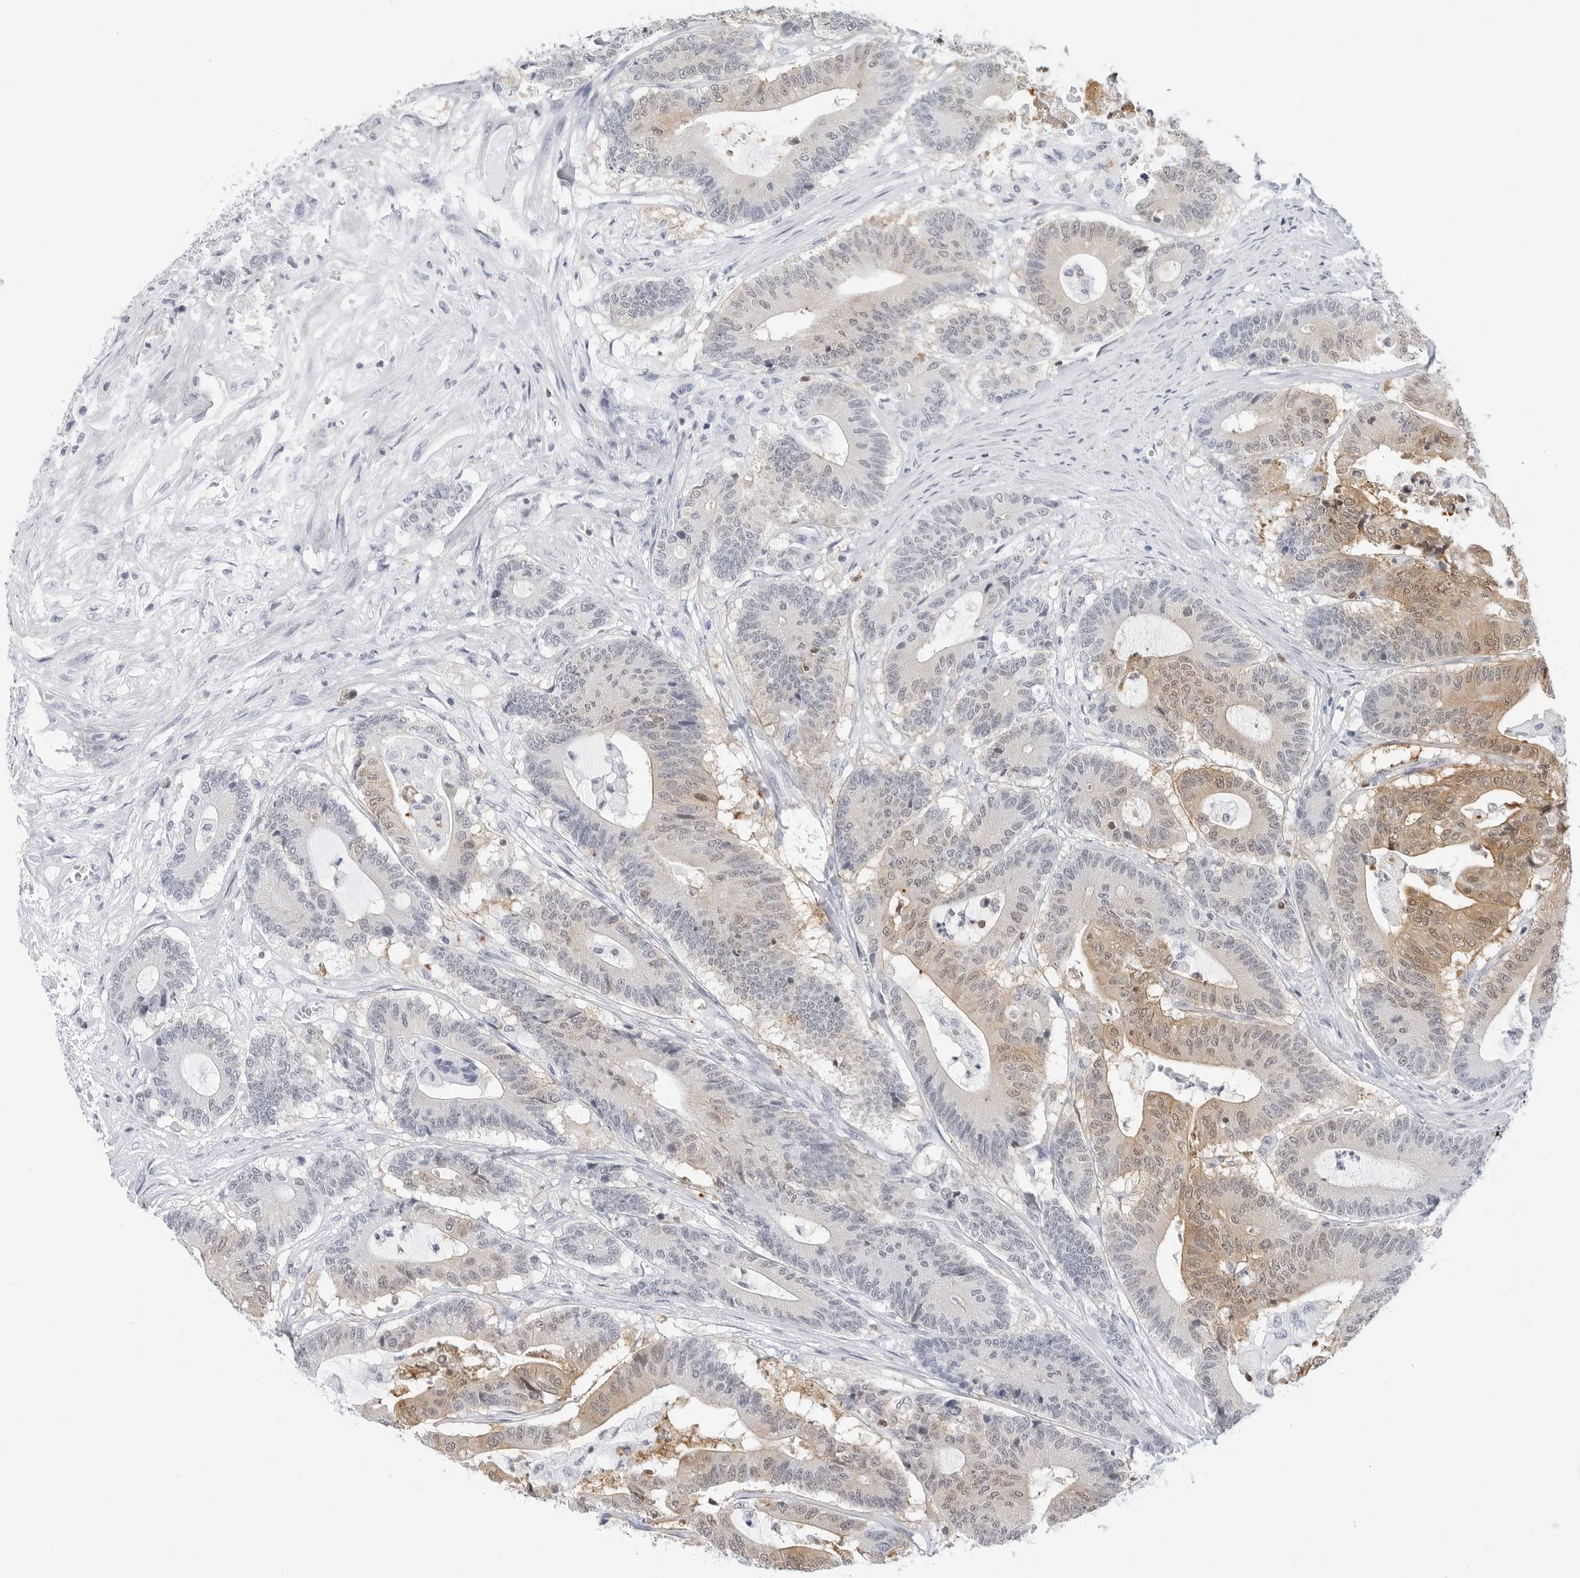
{"staining": {"intensity": "moderate", "quantity": "25%-75%", "location": "cytoplasmic/membranous,nuclear"}, "tissue": "colorectal cancer", "cell_type": "Tumor cells", "image_type": "cancer", "snomed": [{"axis": "morphology", "description": "Adenocarcinoma, NOS"}, {"axis": "topography", "description": "Colon"}], "caption": "Colorectal adenocarcinoma stained with a protein marker demonstrates moderate staining in tumor cells.", "gene": "SLC9A3R1", "patient": {"sex": "female", "age": 84}}